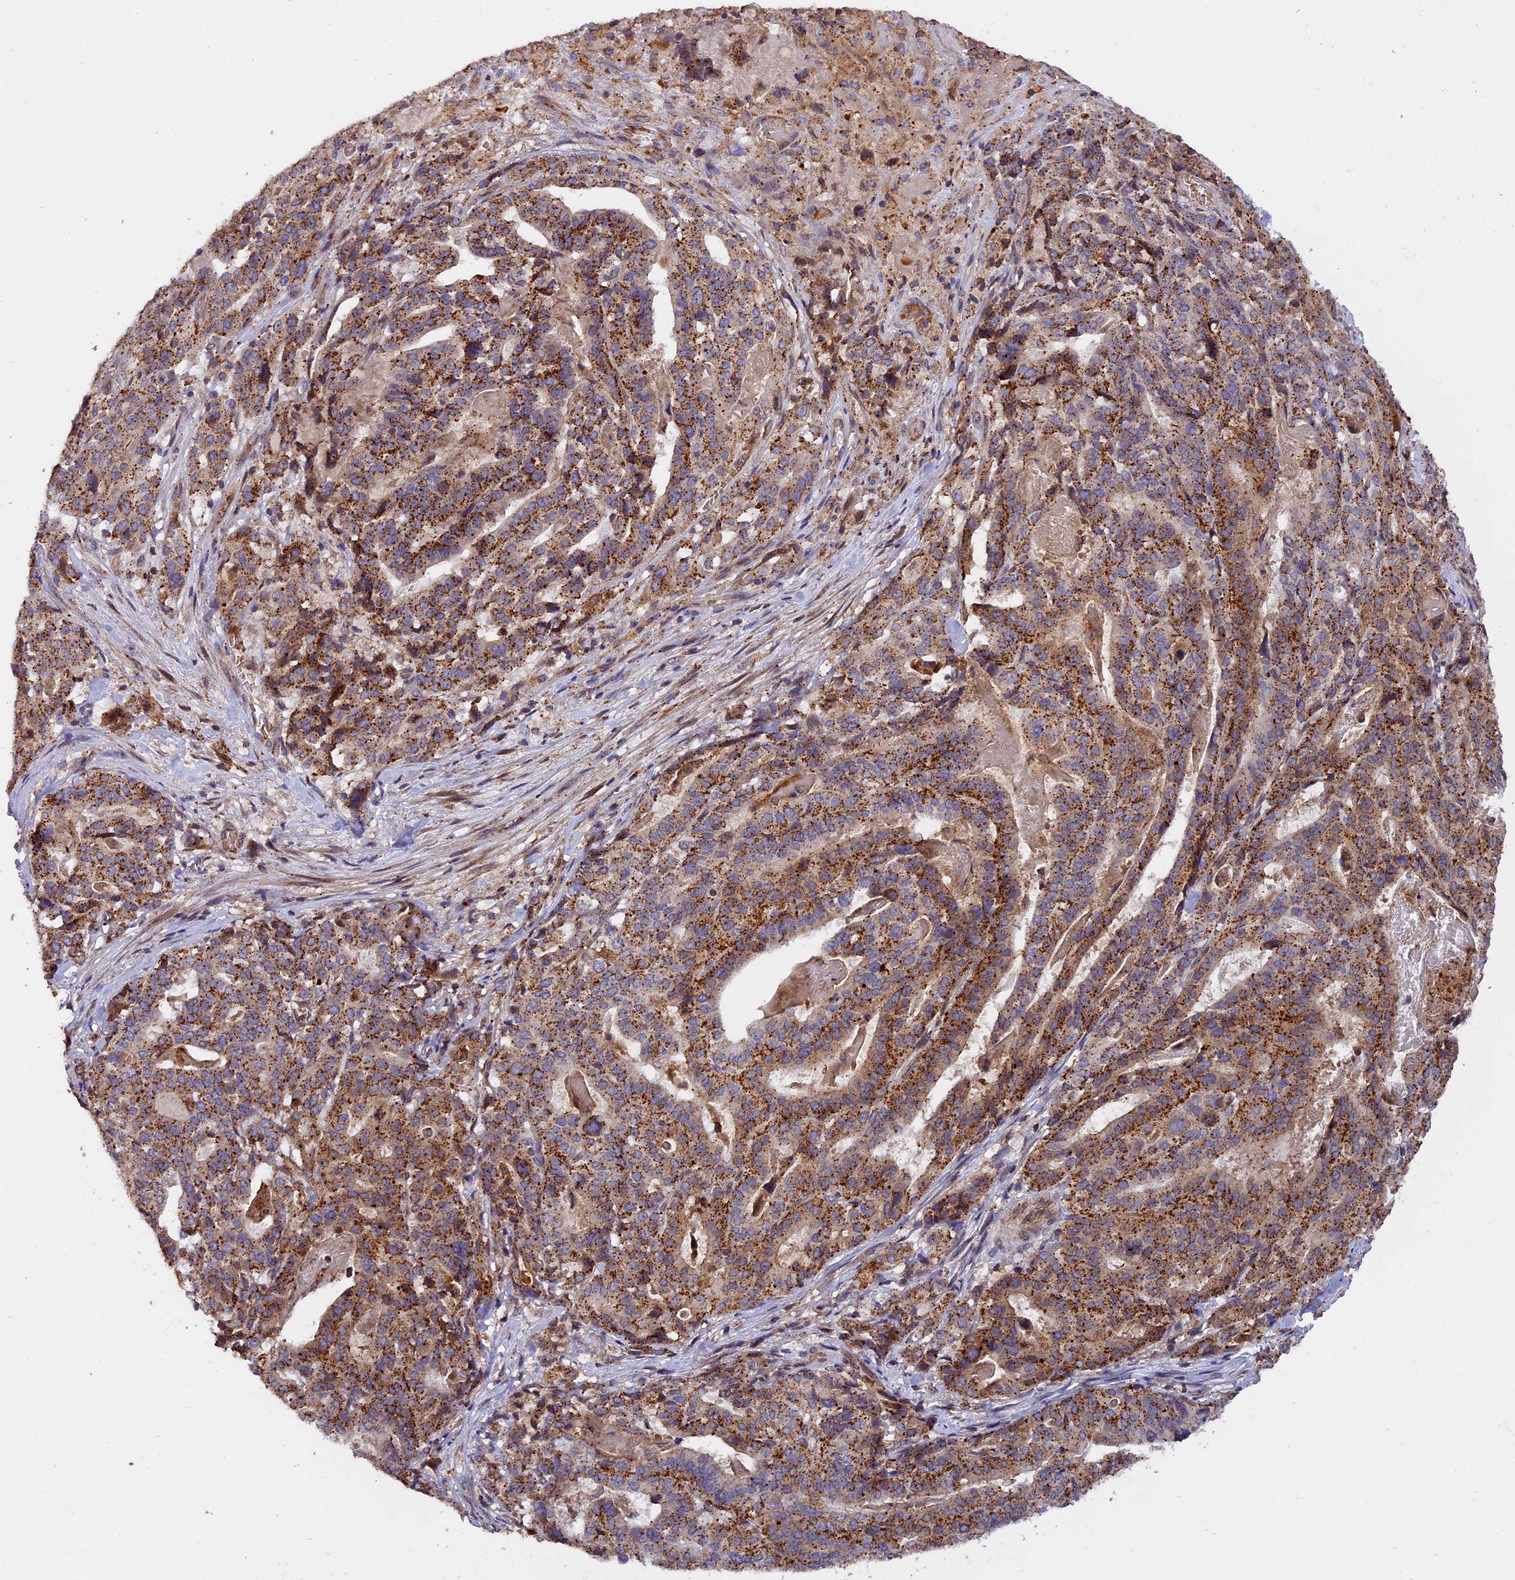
{"staining": {"intensity": "strong", "quantity": ">75%", "location": "cytoplasmic/membranous"}, "tissue": "stomach cancer", "cell_type": "Tumor cells", "image_type": "cancer", "snomed": [{"axis": "morphology", "description": "Adenocarcinoma, NOS"}, {"axis": "topography", "description": "Stomach"}], "caption": "Protein expression analysis of human stomach adenocarcinoma reveals strong cytoplasmic/membranous staining in approximately >75% of tumor cells. (DAB (3,3'-diaminobenzidine) IHC with brightfield microscopy, high magnification).", "gene": "CHMP2A", "patient": {"sex": "male", "age": 48}}